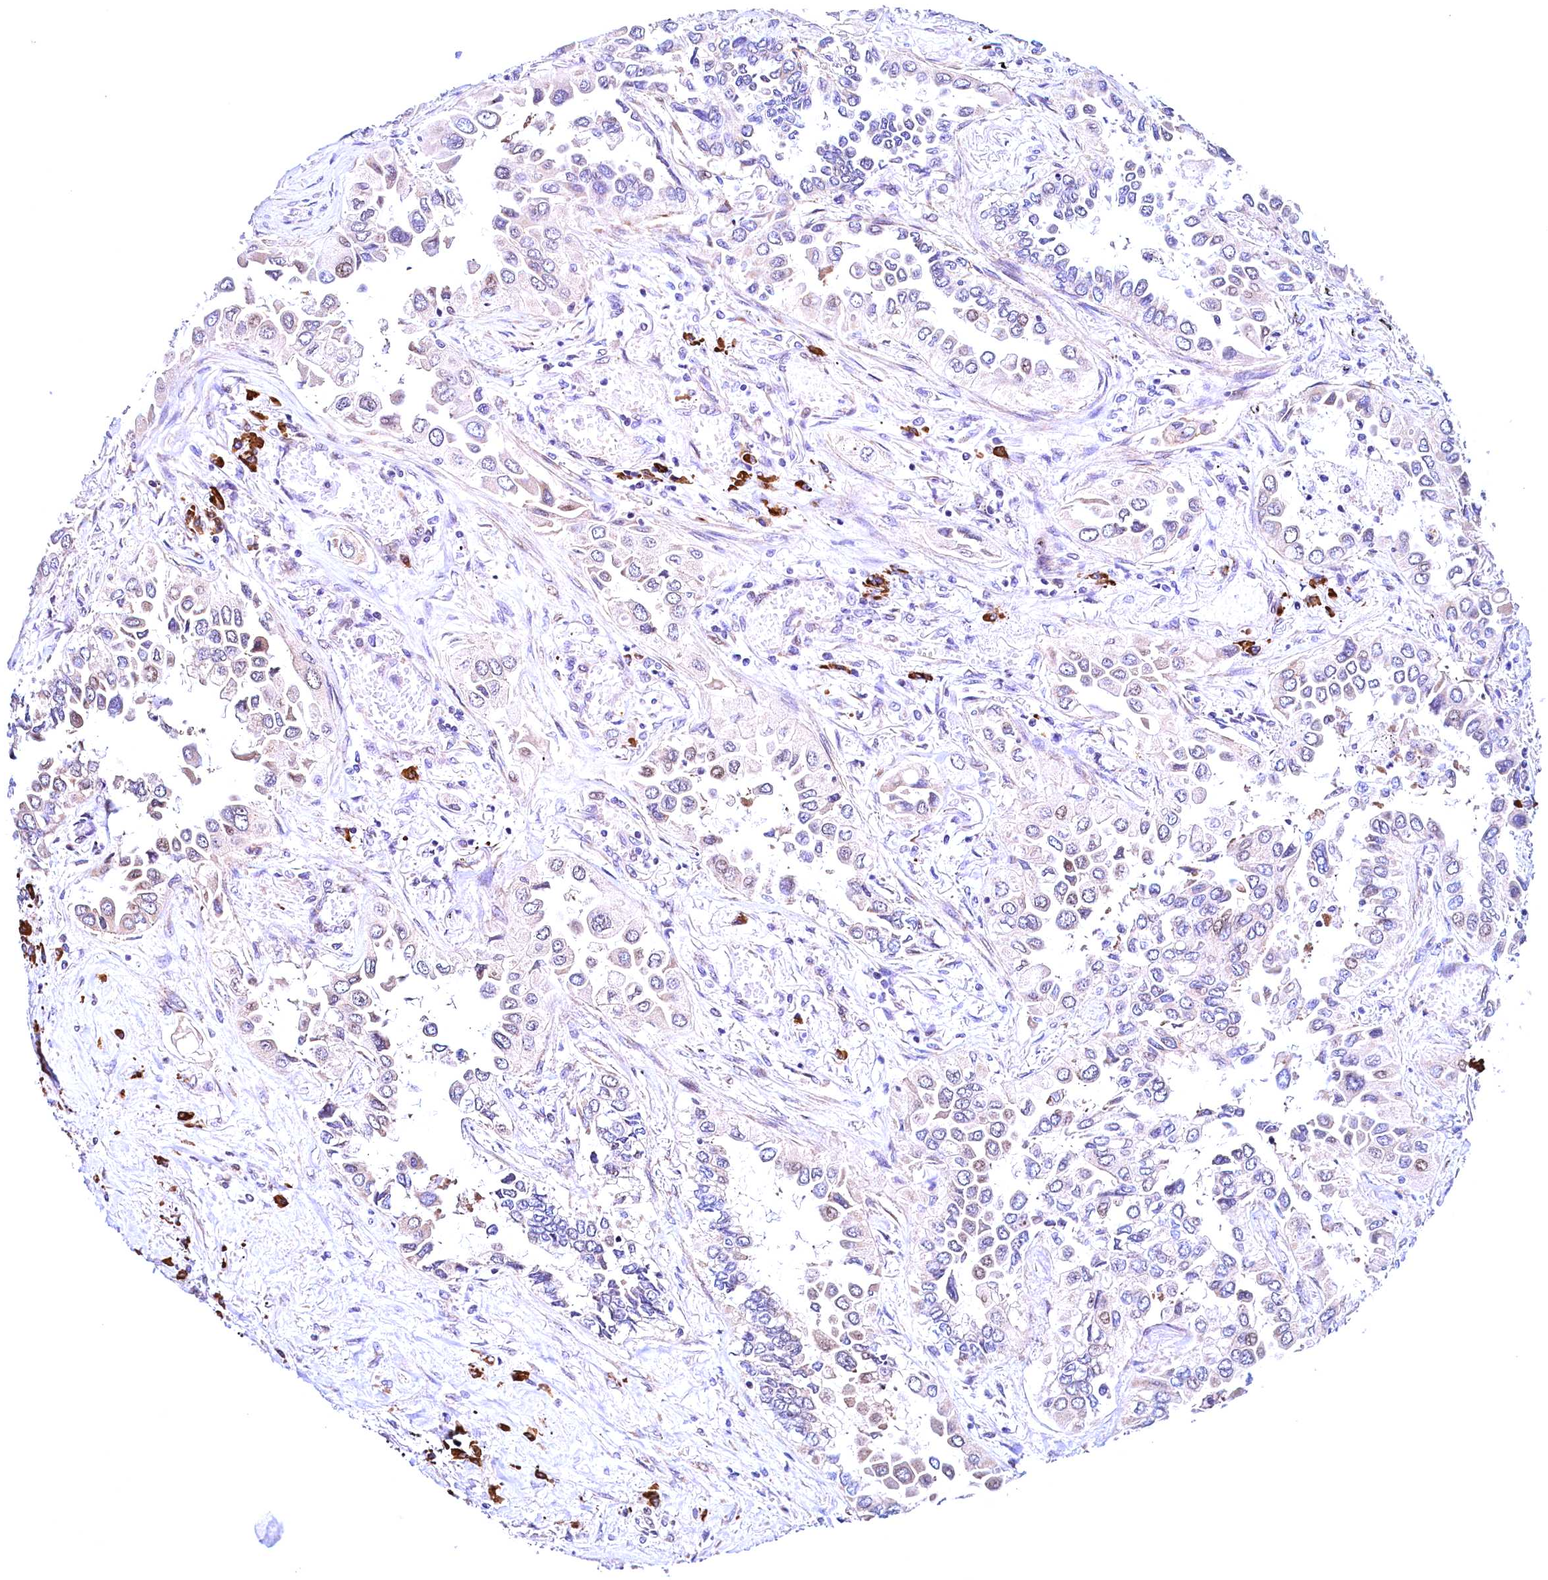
{"staining": {"intensity": "weak", "quantity": "<25%", "location": "nuclear"}, "tissue": "lung cancer", "cell_type": "Tumor cells", "image_type": "cancer", "snomed": [{"axis": "morphology", "description": "Adenocarcinoma, NOS"}, {"axis": "topography", "description": "Lung"}], "caption": "High magnification brightfield microscopy of lung cancer stained with DAB (3,3'-diaminobenzidine) (brown) and counterstained with hematoxylin (blue): tumor cells show no significant staining.", "gene": "RBFA", "patient": {"sex": "female", "age": 76}}